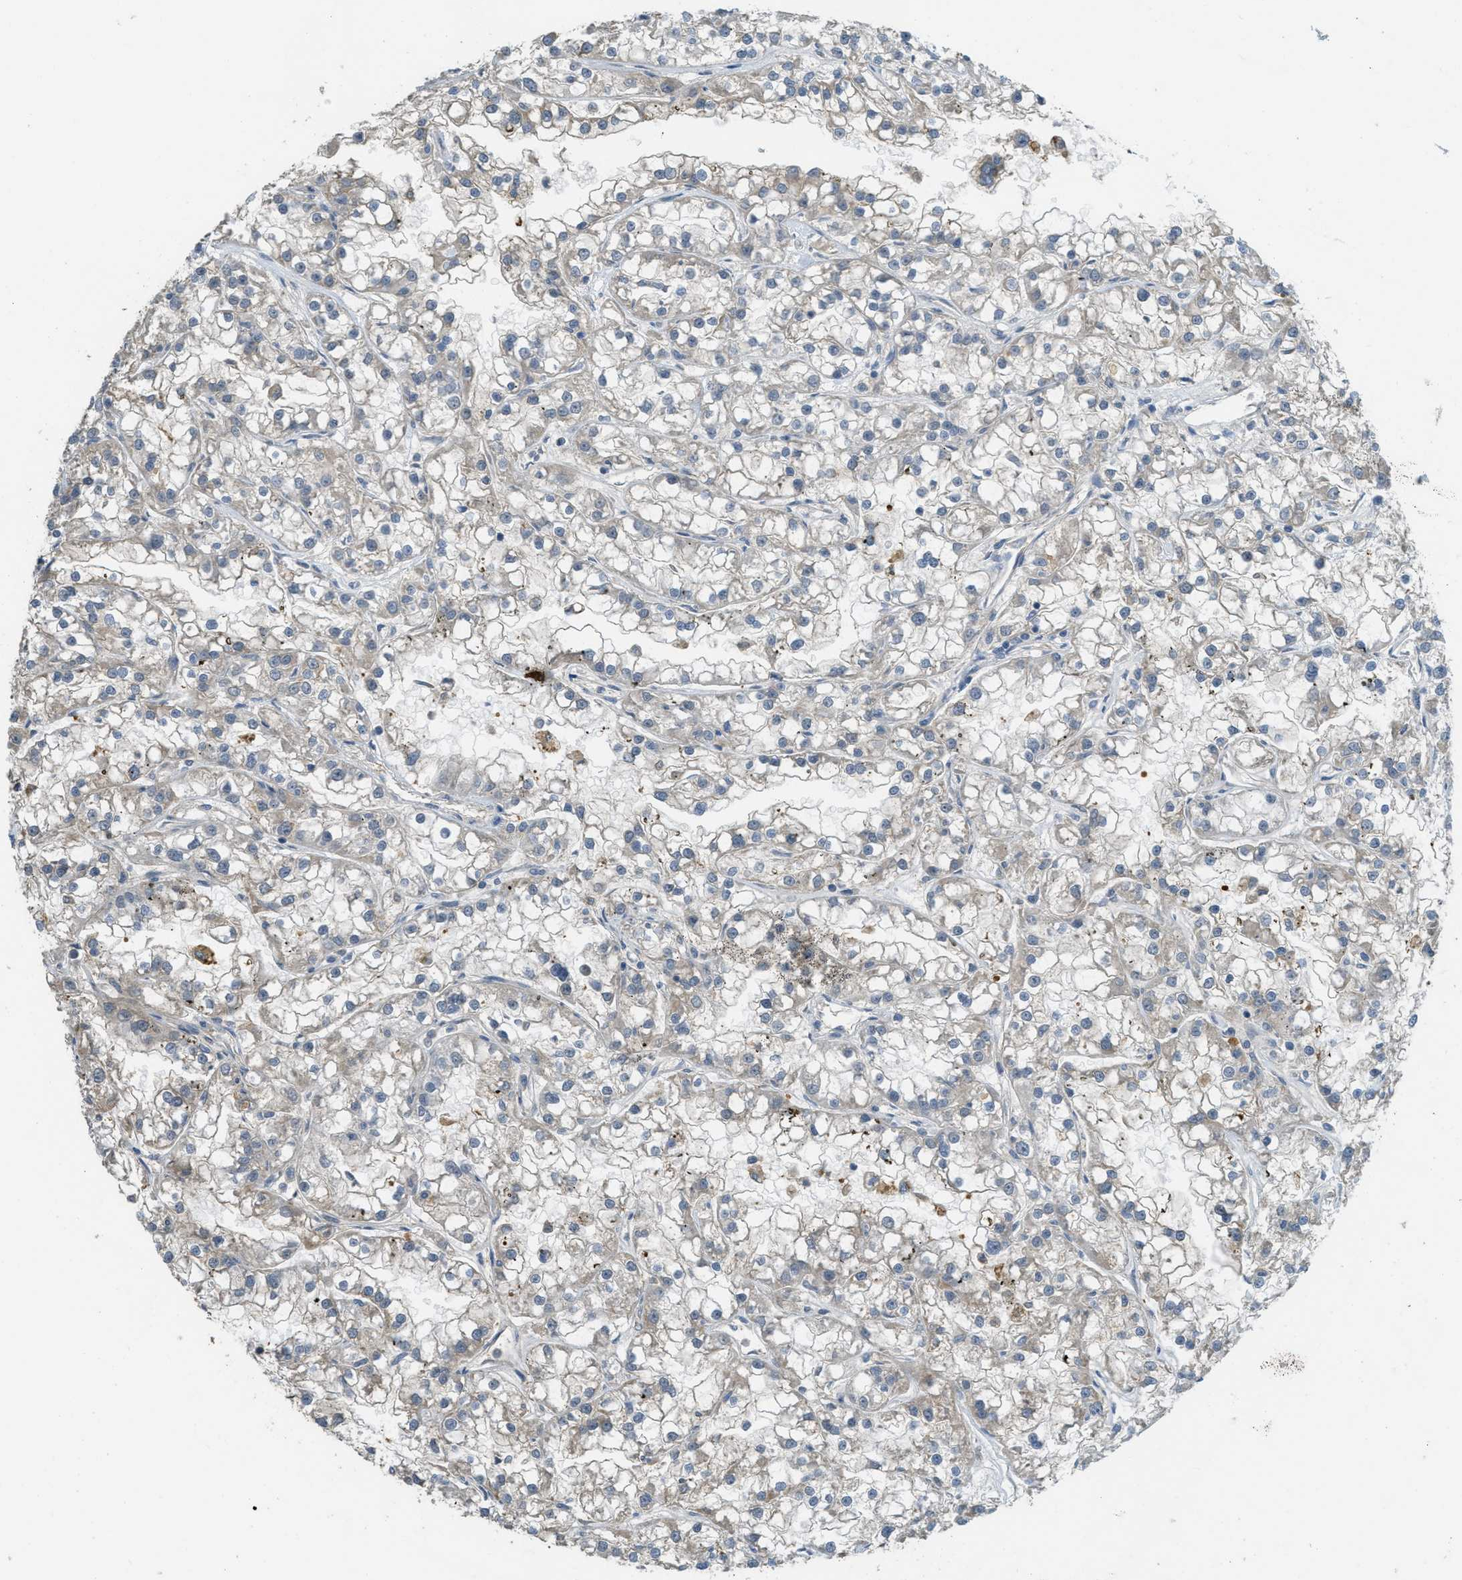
{"staining": {"intensity": "weak", "quantity": "25%-75%", "location": "cytoplasmic/membranous"}, "tissue": "renal cancer", "cell_type": "Tumor cells", "image_type": "cancer", "snomed": [{"axis": "morphology", "description": "Adenocarcinoma, NOS"}, {"axis": "topography", "description": "Kidney"}], "caption": "Brown immunohistochemical staining in human renal adenocarcinoma shows weak cytoplasmic/membranous staining in approximately 25%-75% of tumor cells.", "gene": "IGF2BP2", "patient": {"sex": "female", "age": 52}}